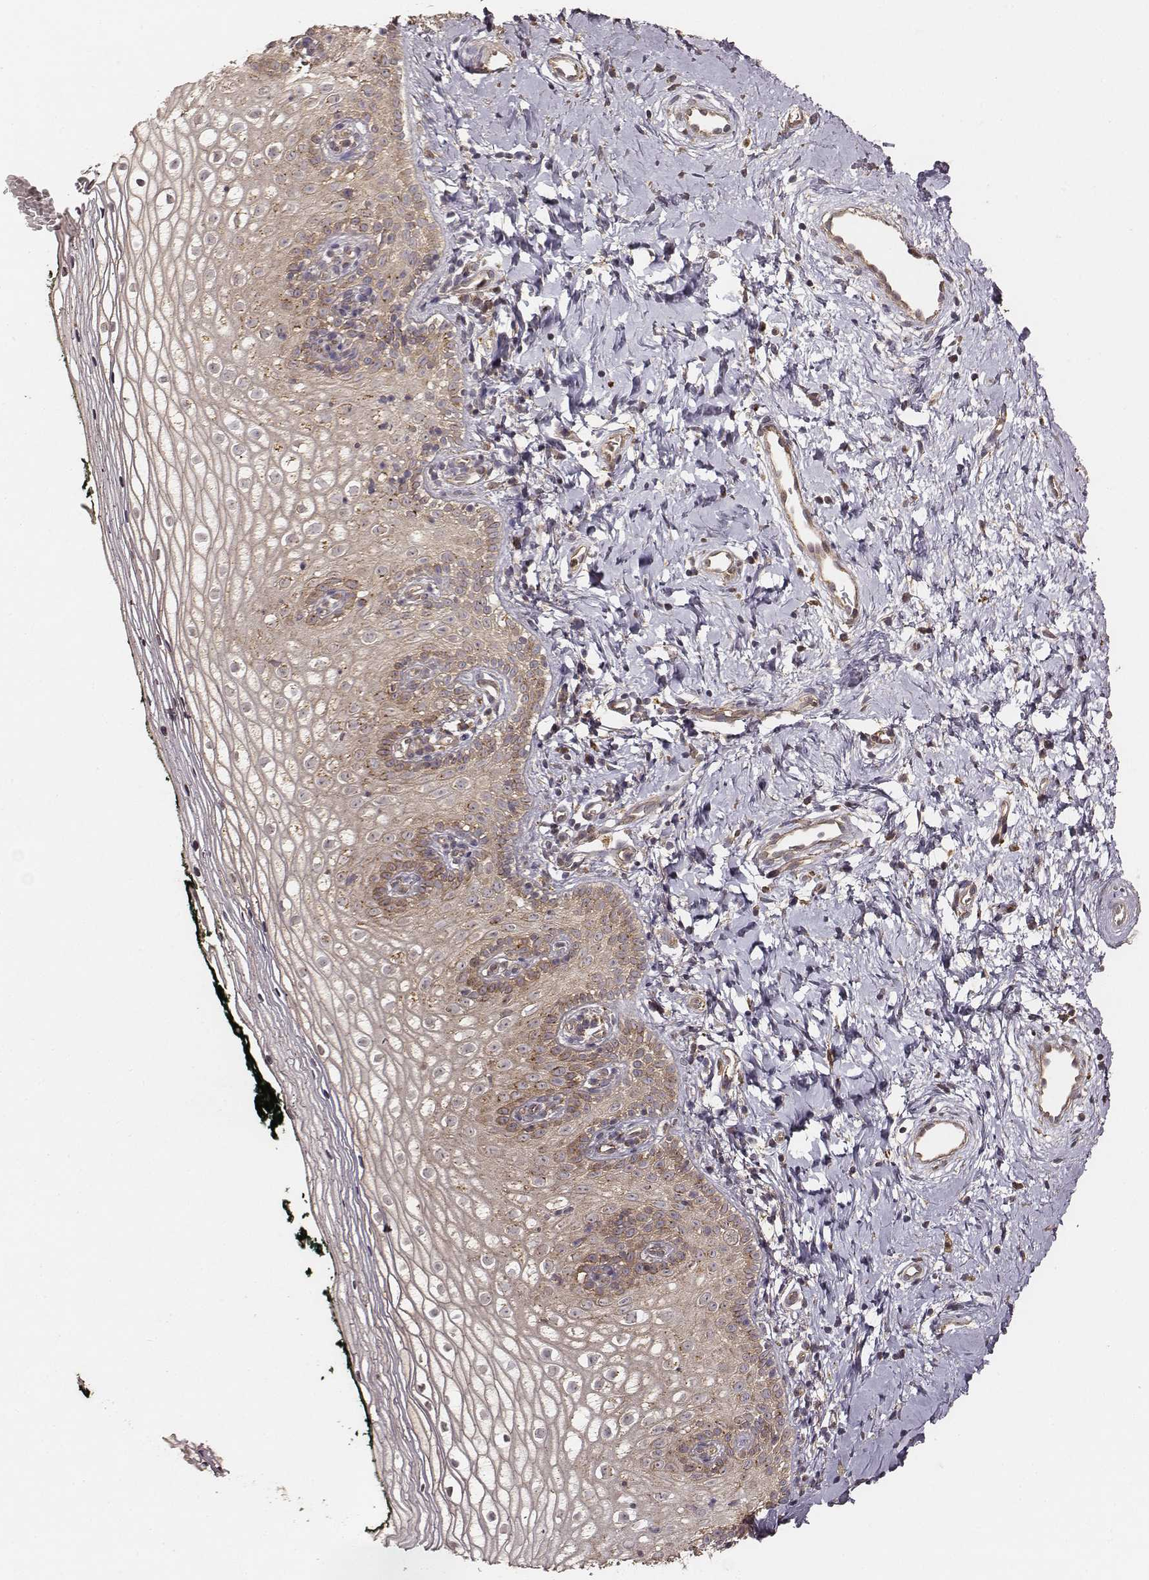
{"staining": {"intensity": "weak", "quantity": "25%-75%", "location": "cytoplasmic/membranous"}, "tissue": "vagina", "cell_type": "Squamous epithelial cells", "image_type": "normal", "snomed": [{"axis": "morphology", "description": "Normal tissue, NOS"}, {"axis": "topography", "description": "Vagina"}], "caption": "Brown immunohistochemical staining in normal vagina shows weak cytoplasmic/membranous positivity in about 25%-75% of squamous epithelial cells.", "gene": "VPS26A", "patient": {"sex": "female", "age": 47}}